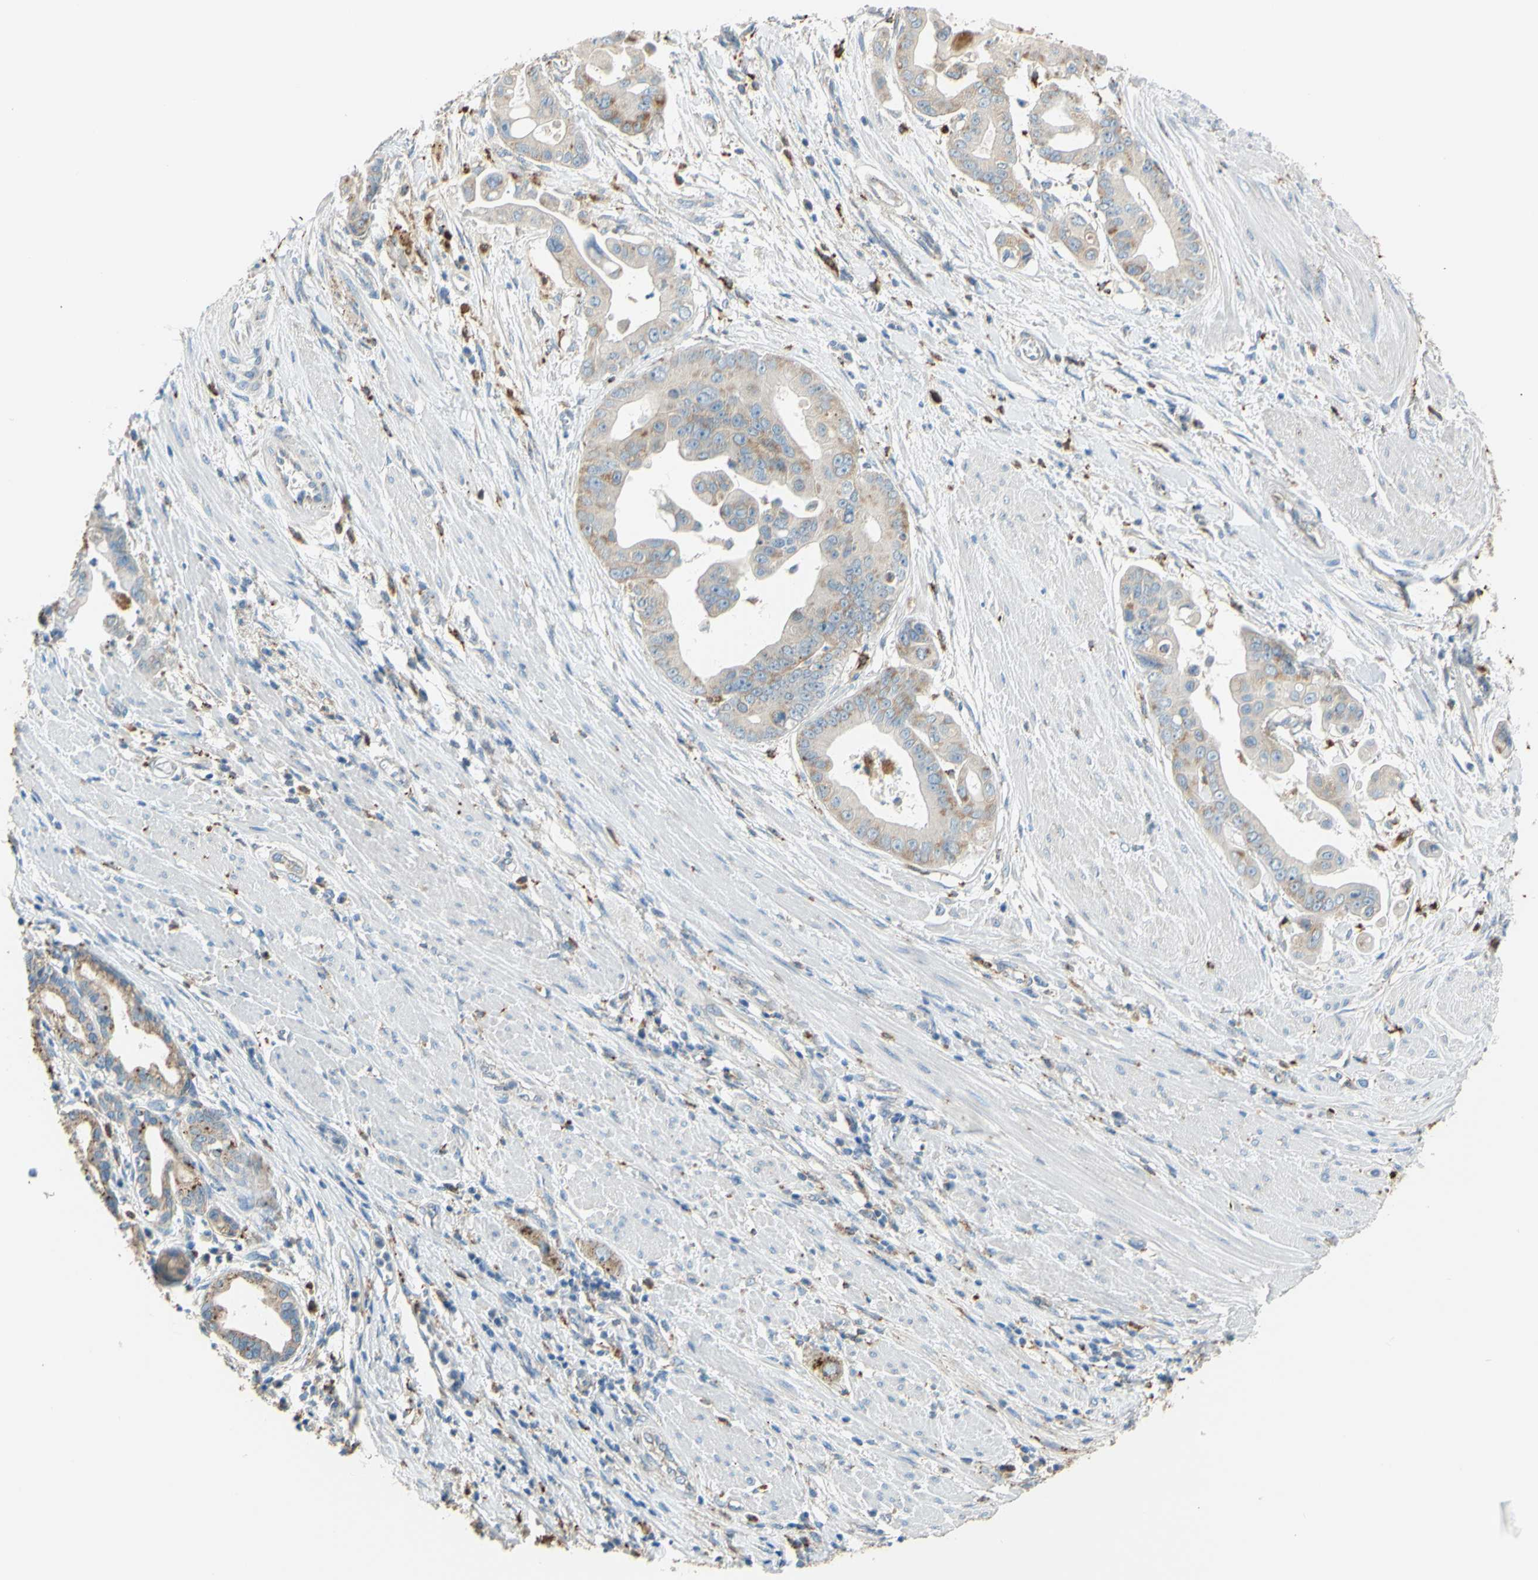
{"staining": {"intensity": "weak", "quantity": "25%-75%", "location": "cytoplasmic/membranous"}, "tissue": "pancreatic cancer", "cell_type": "Tumor cells", "image_type": "cancer", "snomed": [{"axis": "morphology", "description": "Adenocarcinoma, NOS"}, {"axis": "topography", "description": "Pancreas"}], "caption": "A high-resolution histopathology image shows immunohistochemistry (IHC) staining of pancreatic adenocarcinoma, which exhibits weak cytoplasmic/membranous expression in approximately 25%-75% of tumor cells. (IHC, brightfield microscopy, high magnification).", "gene": "CTSD", "patient": {"sex": "female", "age": 75}}